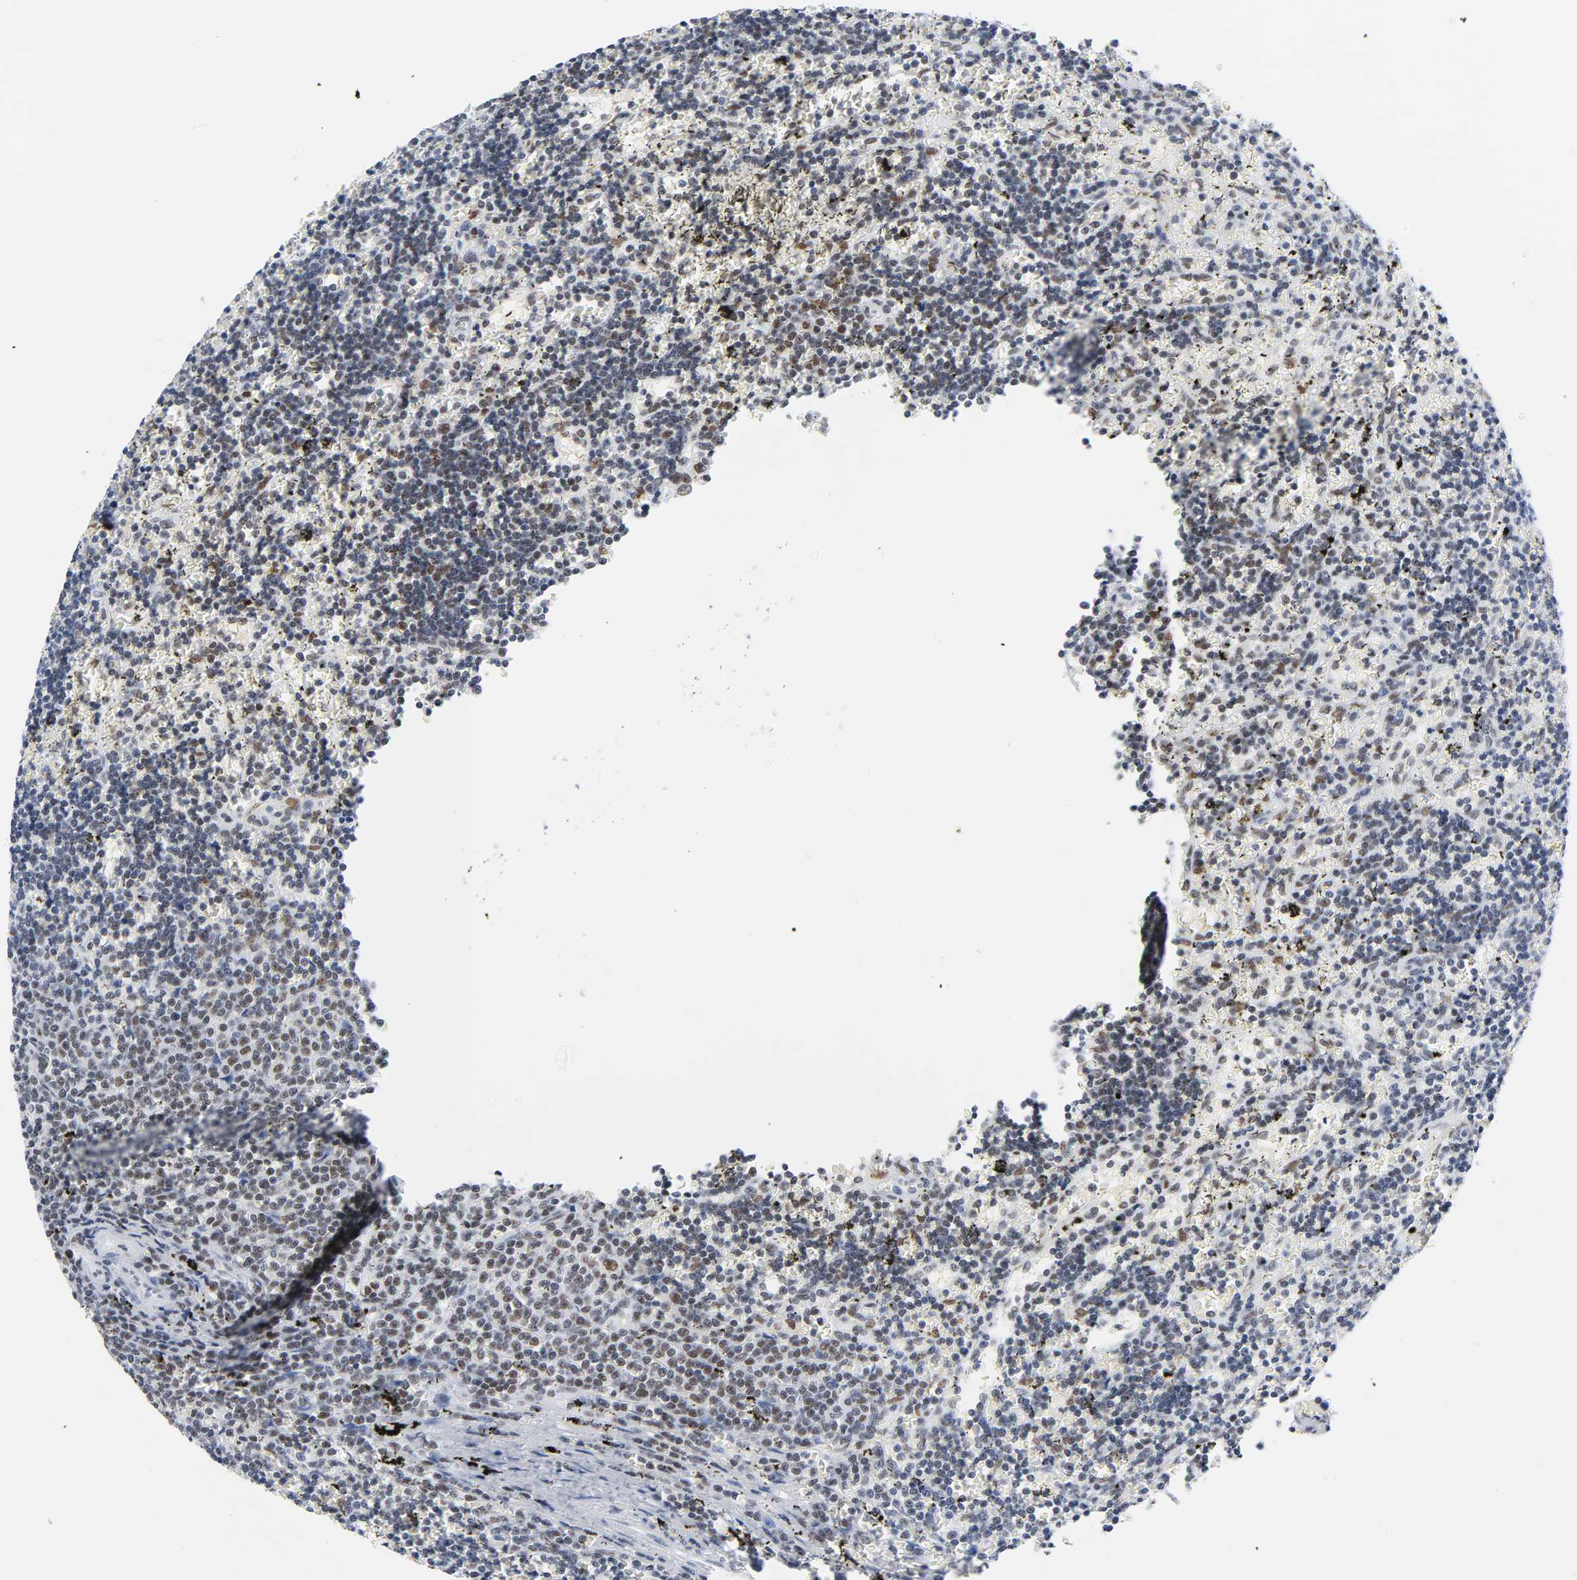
{"staining": {"intensity": "moderate", "quantity": "25%-75%", "location": "nuclear"}, "tissue": "lymphoma", "cell_type": "Tumor cells", "image_type": "cancer", "snomed": [{"axis": "morphology", "description": "Malignant lymphoma, non-Hodgkin's type, Low grade"}, {"axis": "topography", "description": "Spleen"}], "caption": "DAB (3,3'-diaminobenzidine) immunohistochemical staining of lymphoma reveals moderate nuclear protein staining in about 25%-75% of tumor cells.", "gene": "CSTF2", "patient": {"sex": "male", "age": 60}}